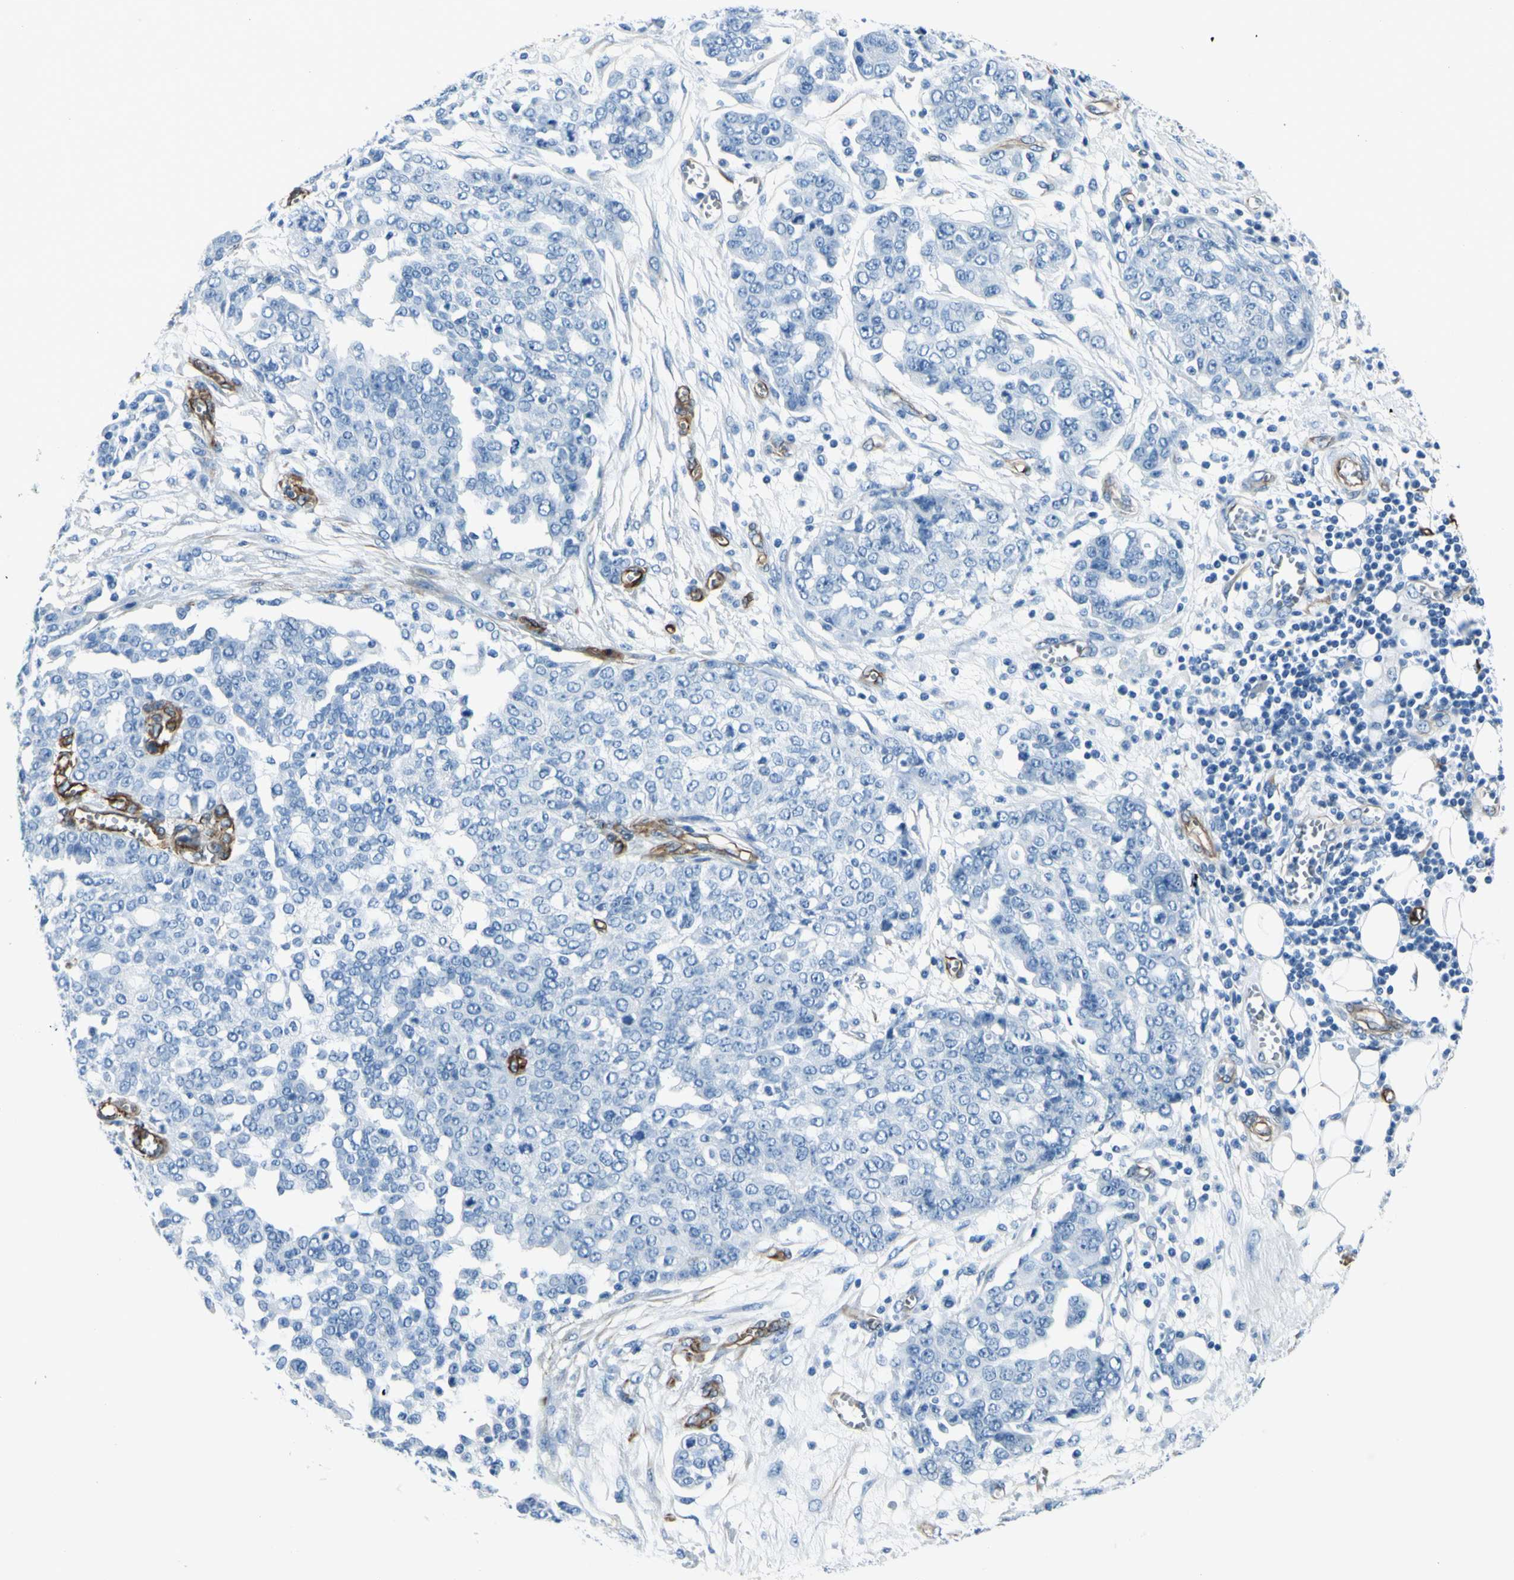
{"staining": {"intensity": "negative", "quantity": "none", "location": "none"}, "tissue": "ovarian cancer", "cell_type": "Tumor cells", "image_type": "cancer", "snomed": [{"axis": "morphology", "description": "Cystadenocarcinoma, serous, NOS"}, {"axis": "topography", "description": "Soft tissue"}, {"axis": "topography", "description": "Ovary"}], "caption": "Immunohistochemistry histopathology image of neoplastic tissue: ovarian cancer stained with DAB demonstrates no significant protein expression in tumor cells.", "gene": "PTH2R", "patient": {"sex": "female", "age": 57}}